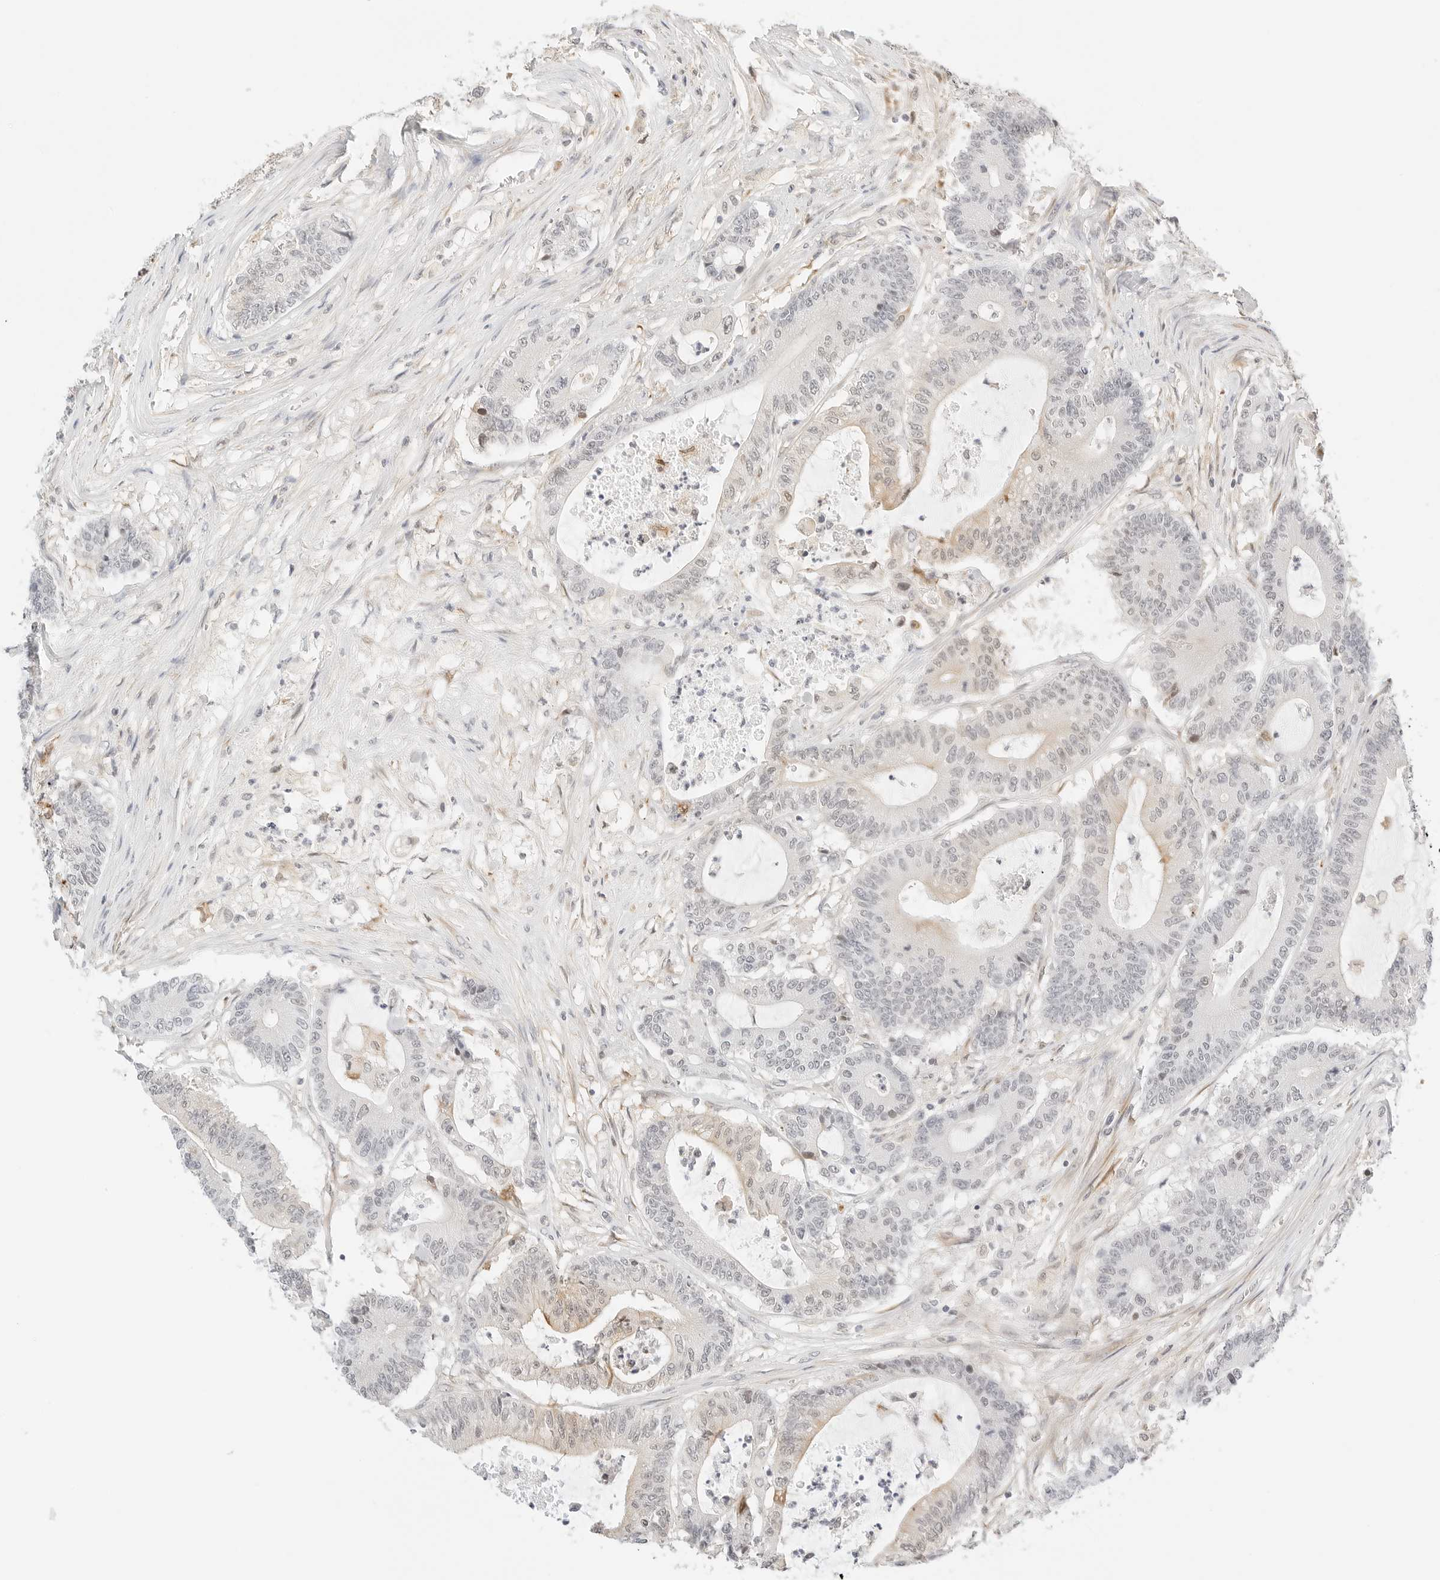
{"staining": {"intensity": "moderate", "quantity": "<25%", "location": "cytoplasmic/membranous"}, "tissue": "colorectal cancer", "cell_type": "Tumor cells", "image_type": "cancer", "snomed": [{"axis": "morphology", "description": "Adenocarcinoma, NOS"}, {"axis": "topography", "description": "Colon"}], "caption": "Tumor cells display low levels of moderate cytoplasmic/membranous staining in approximately <25% of cells in colorectal adenocarcinoma.", "gene": "TEKT2", "patient": {"sex": "female", "age": 84}}